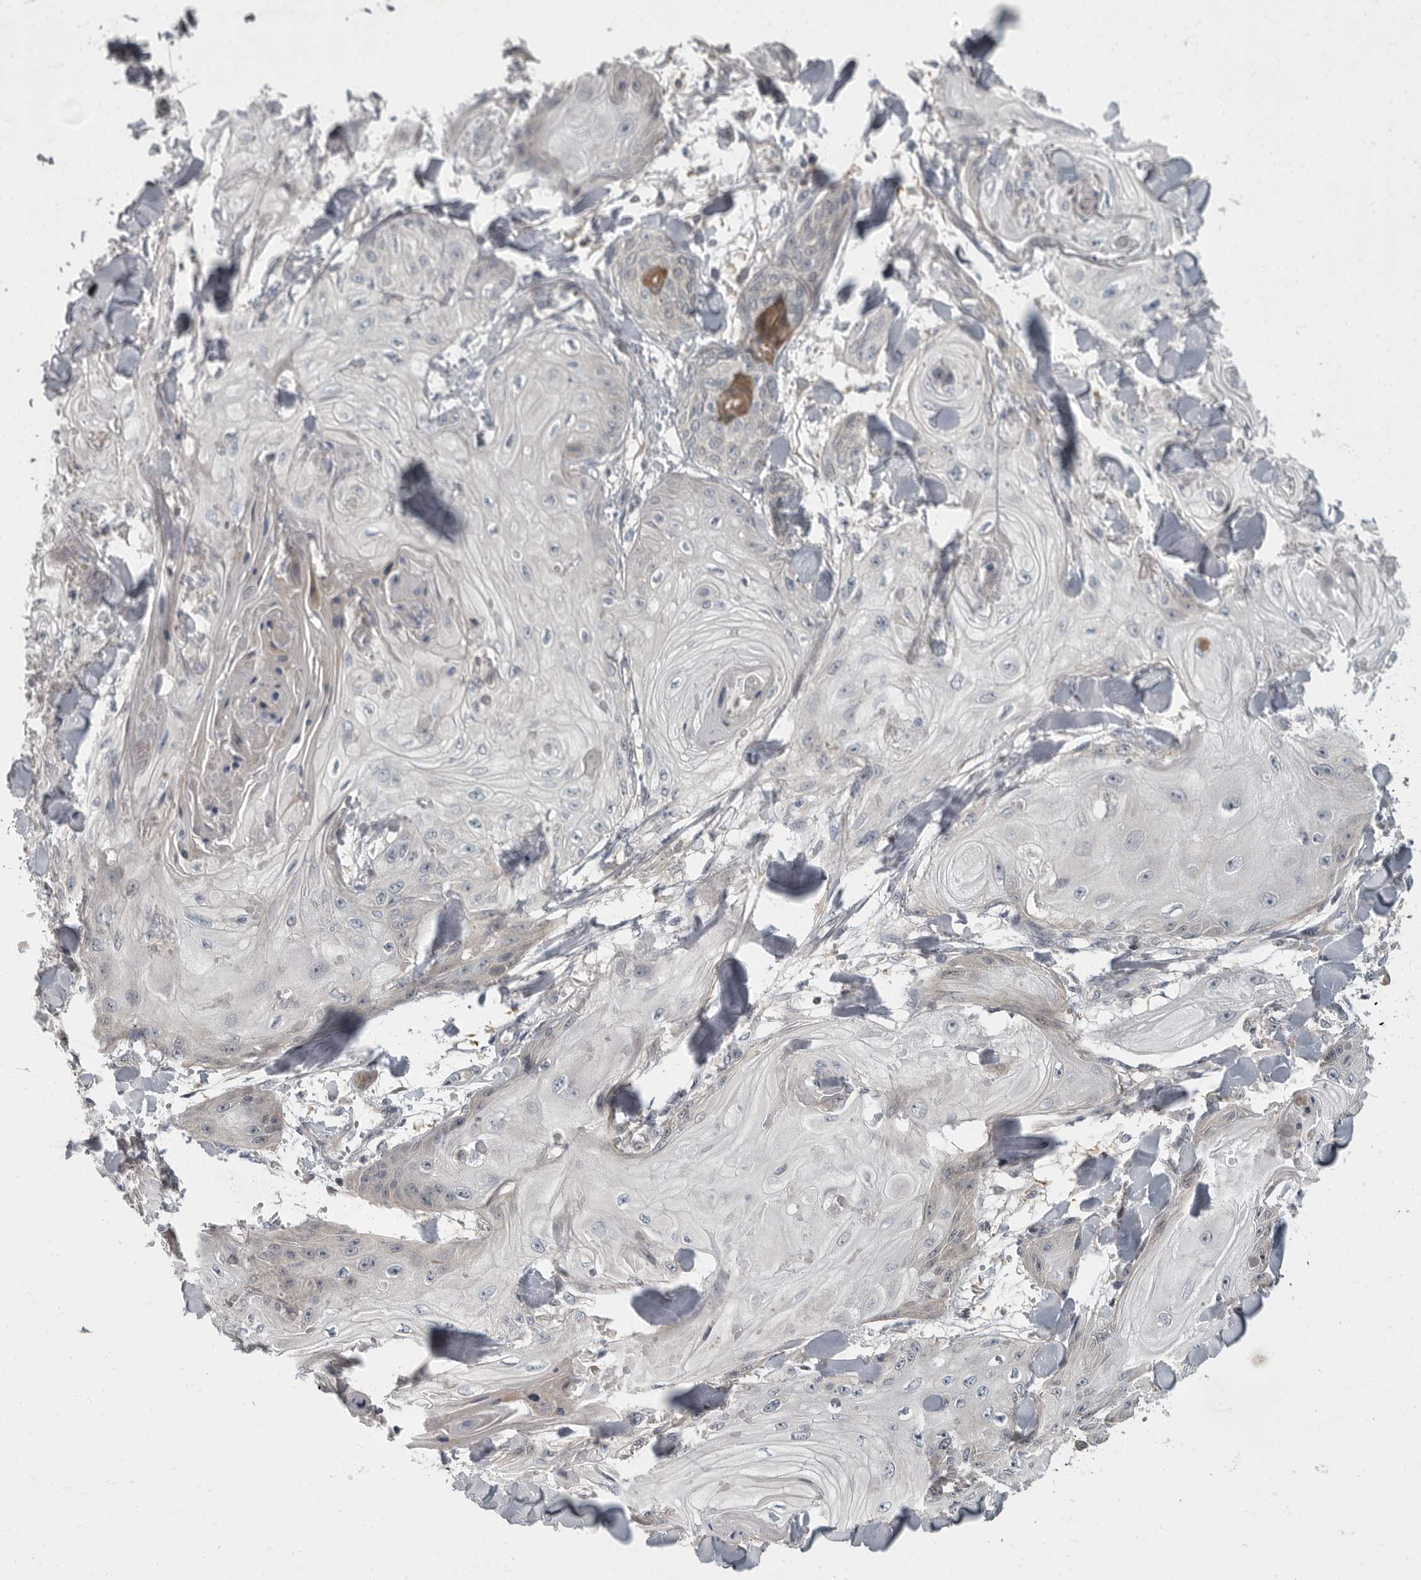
{"staining": {"intensity": "weak", "quantity": "<25%", "location": "cytoplasmic/membranous"}, "tissue": "skin cancer", "cell_type": "Tumor cells", "image_type": "cancer", "snomed": [{"axis": "morphology", "description": "Squamous cell carcinoma, NOS"}, {"axis": "topography", "description": "Skin"}], "caption": "A high-resolution photomicrograph shows immunohistochemistry (IHC) staining of squamous cell carcinoma (skin), which shows no significant expression in tumor cells.", "gene": "PDE7A", "patient": {"sex": "male", "age": 74}}